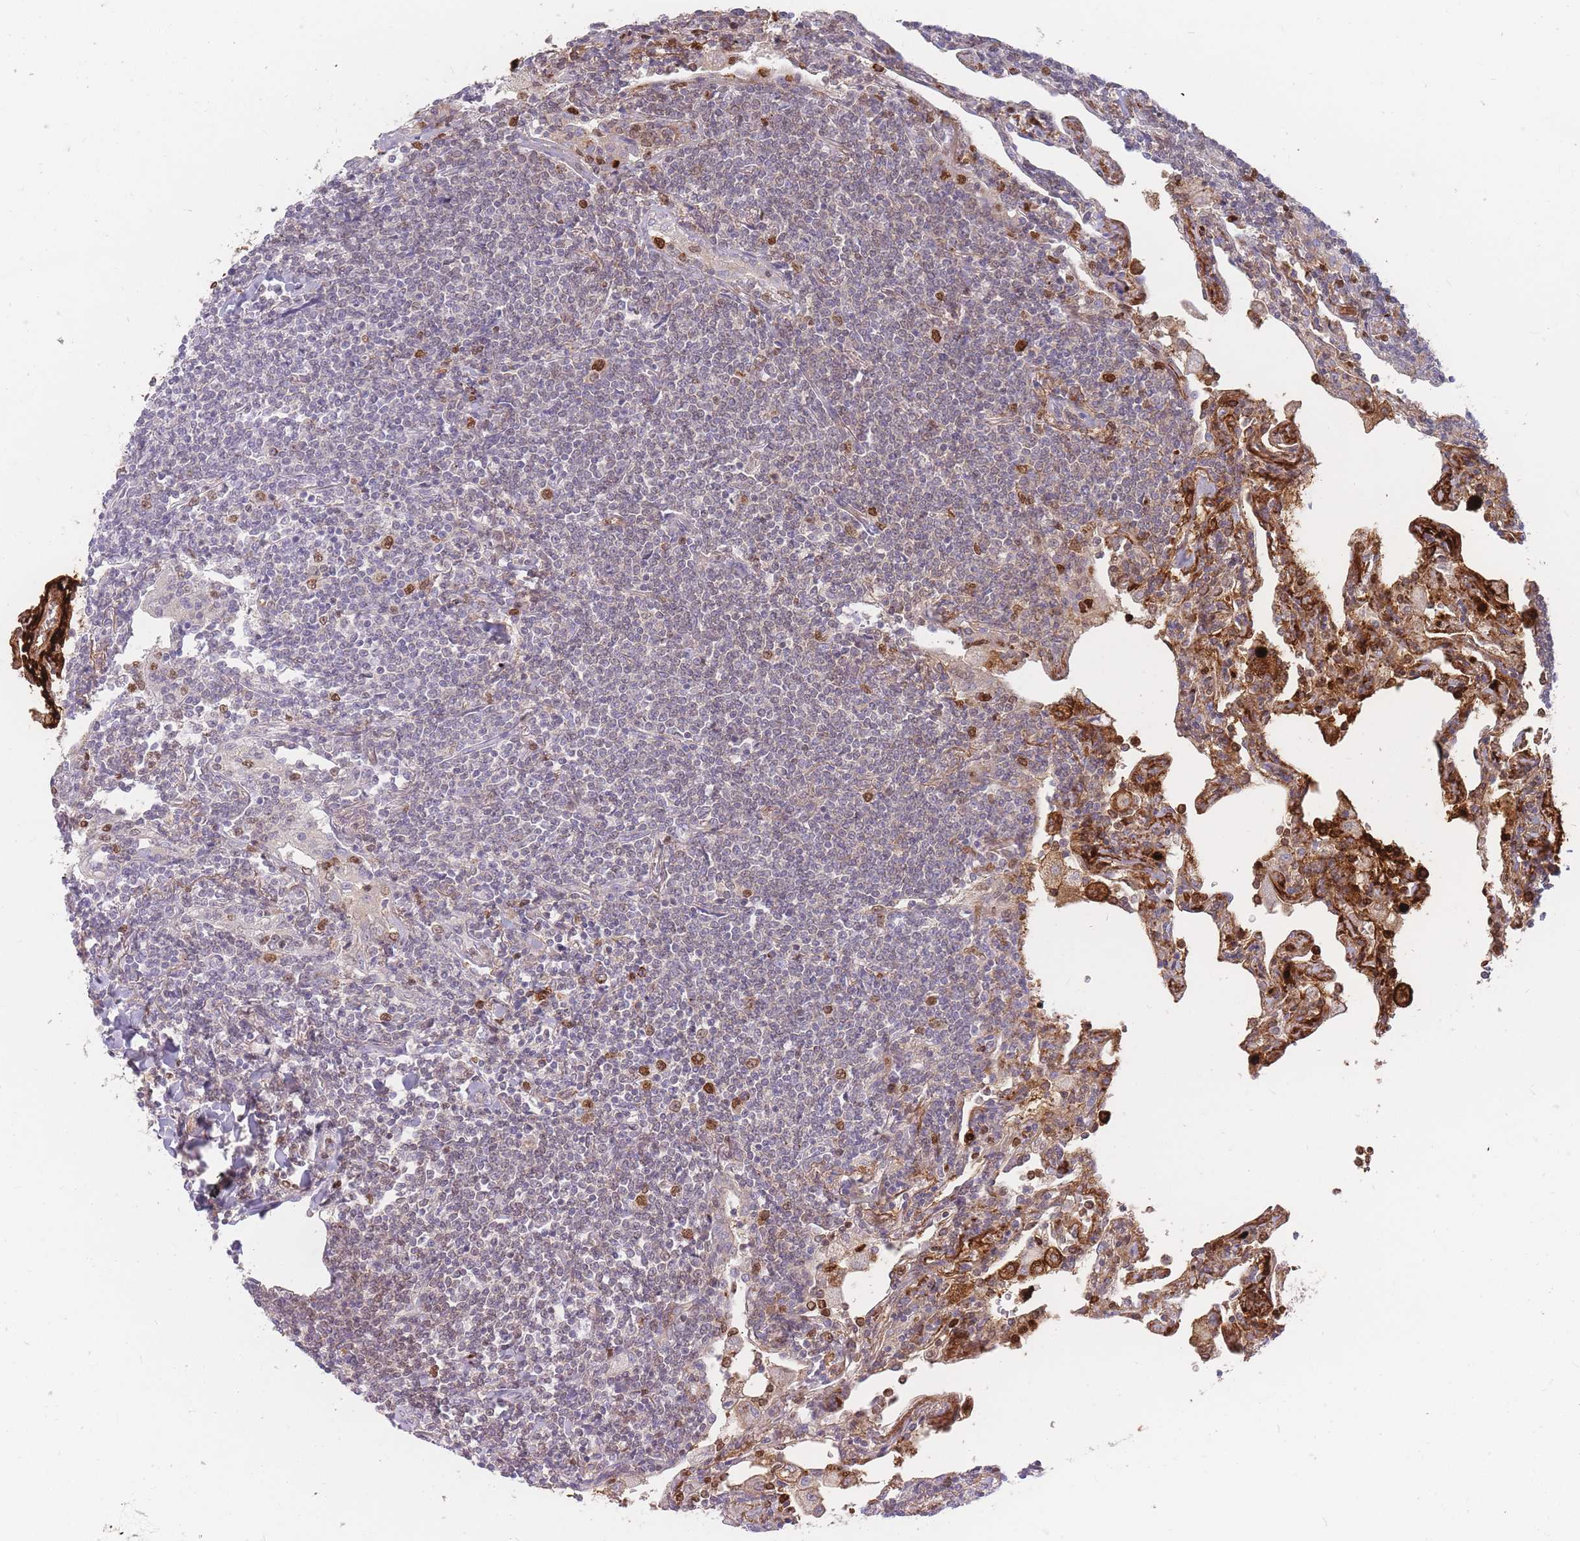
{"staining": {"intensity": "negative", "quantity": "none", "location": "none"}, "tissue": "lymphoma", "cell_type": "Tumor cells", "image_type": "cancer", "snomed": [{"axis": "morphology", "description": "Malignant lymphoma, non-Hodgkin's type, Low grade"}, {"axis": "topography", "description": "Lung"}], "caption": "Human malignant lymphoma, non-Hodgkin's type (low-grade) stained for a protein using IHC exhibits no expression in tumor cells.", "gene": "PRG4", "patient": {"sex": "female", "age": 71}}